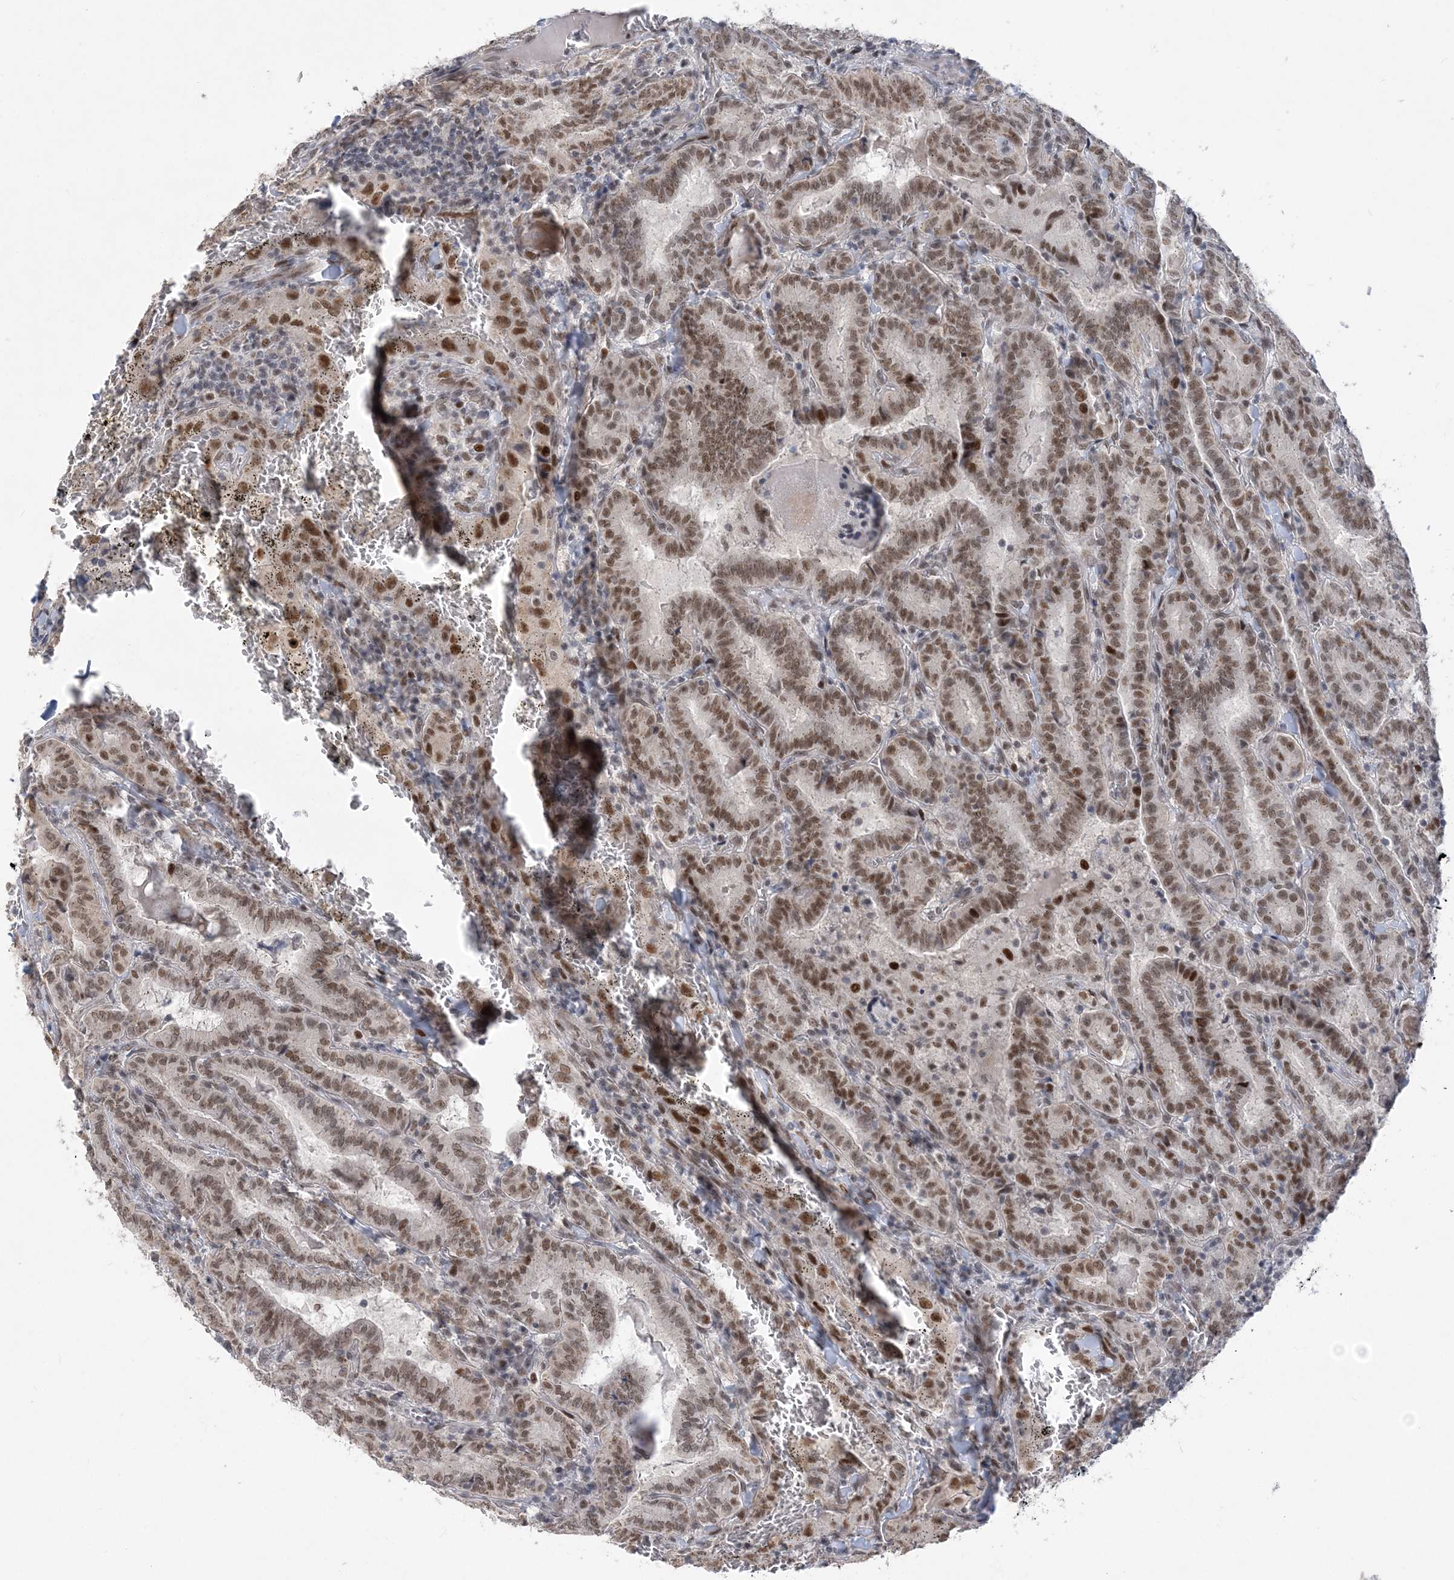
{"staining": {"intensity": "moderate", "quantity": ">75%", "location": "nuclear"}, "tissue": "thyroid cancer", "cell_type": "Tumor cells", "image_type": "cancer", "snomed": [{"axis": "morphology", "description": "Papillary adenocarcinoma, NOS"}, {"axis": "topography", "description": "Thyroid gland"}], "caption": "Immunohistochemical staining of human thyroid cancer (papillary adenocarcinoma) shows medium levels of moderate nuclear positivity in approximately >75% of tumor cells.", "gene": "WAC", "patient": {"sex": "female", "age": 72}}